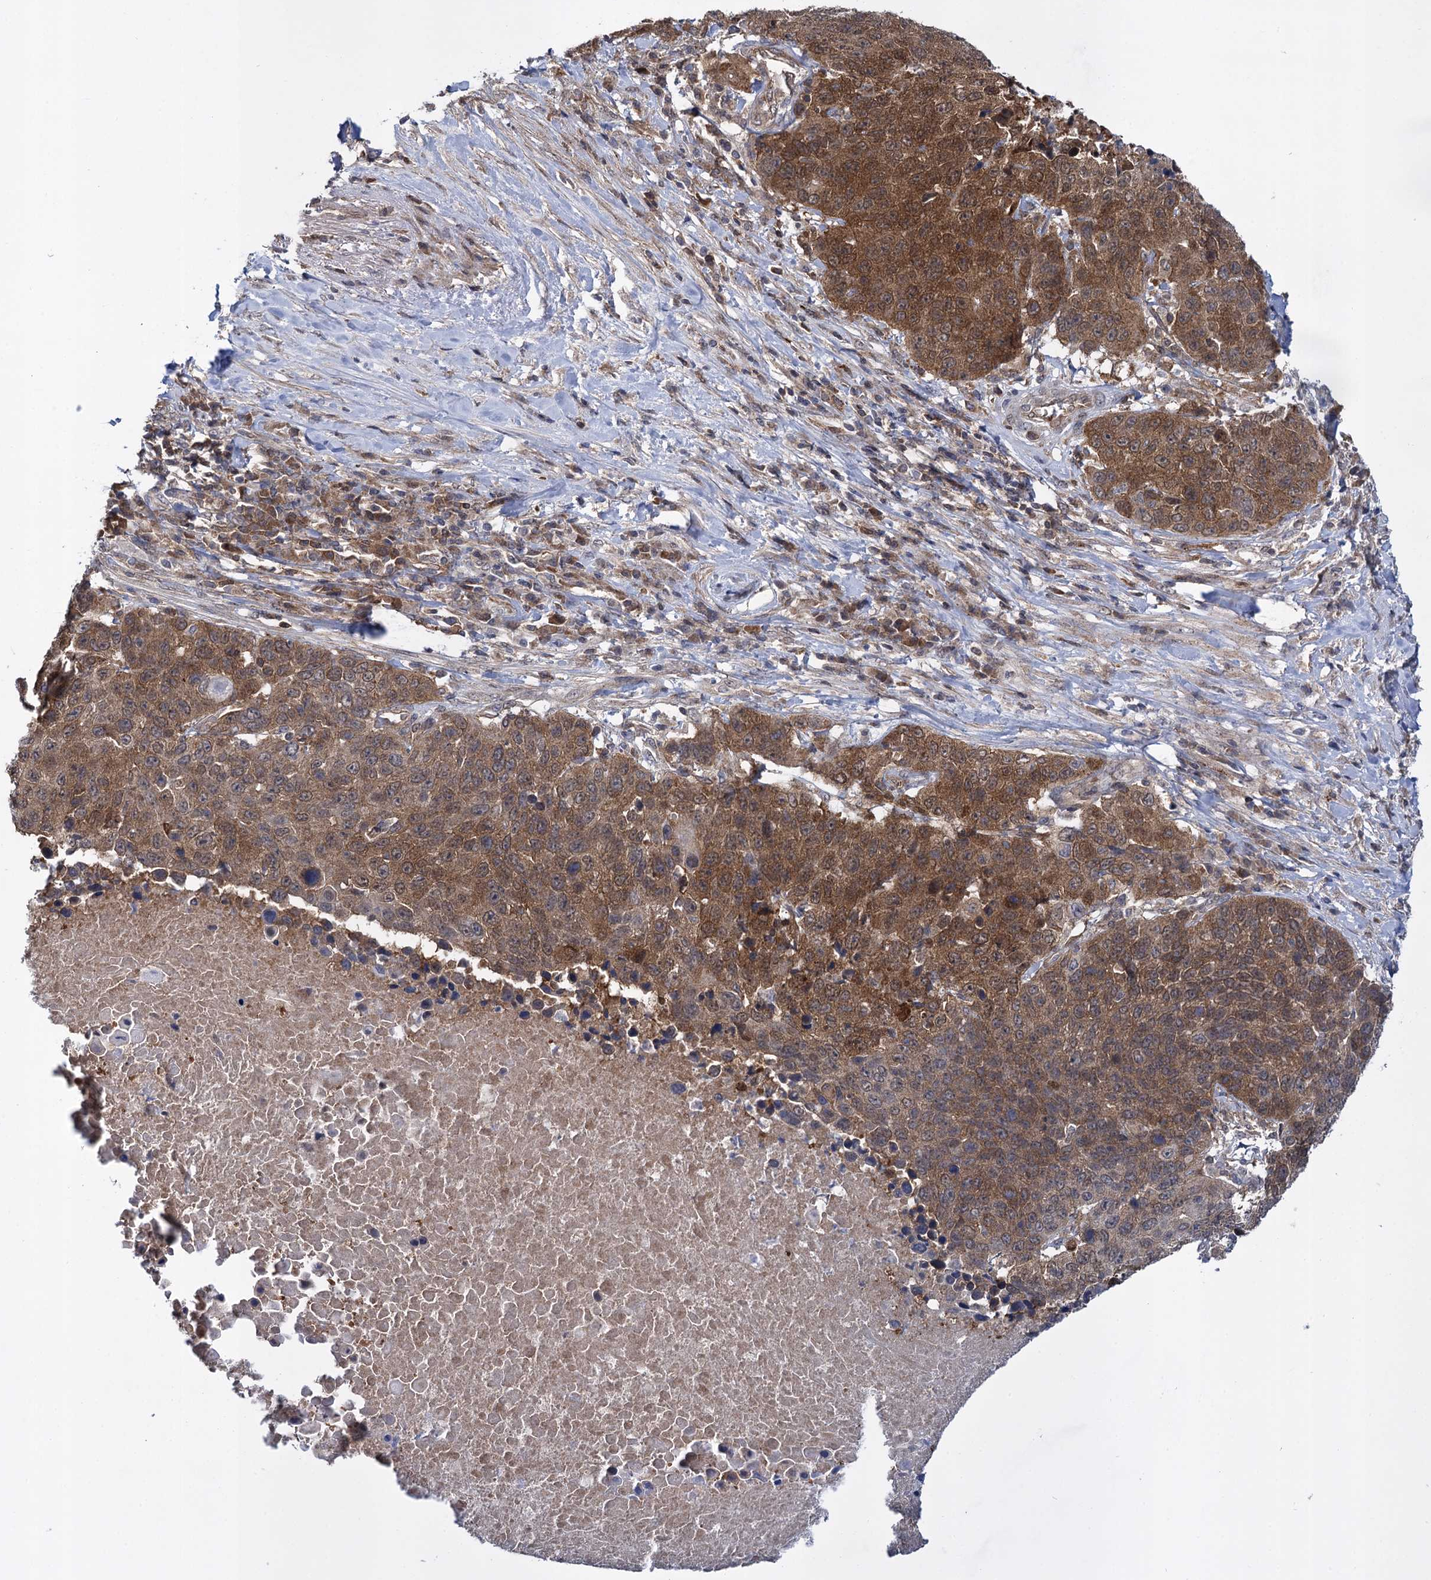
{"staining": {"intensity": "moderate", "quantity": ">75%", "location": "cytoplasmic/membranous"}, "tissue": "lung cancer", "cell_type": "Tumor cells", "image_type": "cancer", "snomed": [{"axis": "morphology", "description": "Normal tissue, NOS"}, {"axis": "morphology", "description": "Squamous cell carcinoma, NOS"}, {"axis": "topography", "description": "Lymph node"}, {"axis": "topography", "description": "Lung"}], "caption": "Immunohistochemistry micrograph of human squamous cell carcinoma (lung) stained for a protein (brown), which exhibits medium levels of moderate cytoplasmic/membranous expression in about >75% of tumor cells.", "gene": "GLO1", "patient": {"sex": "male", "age": 66}}